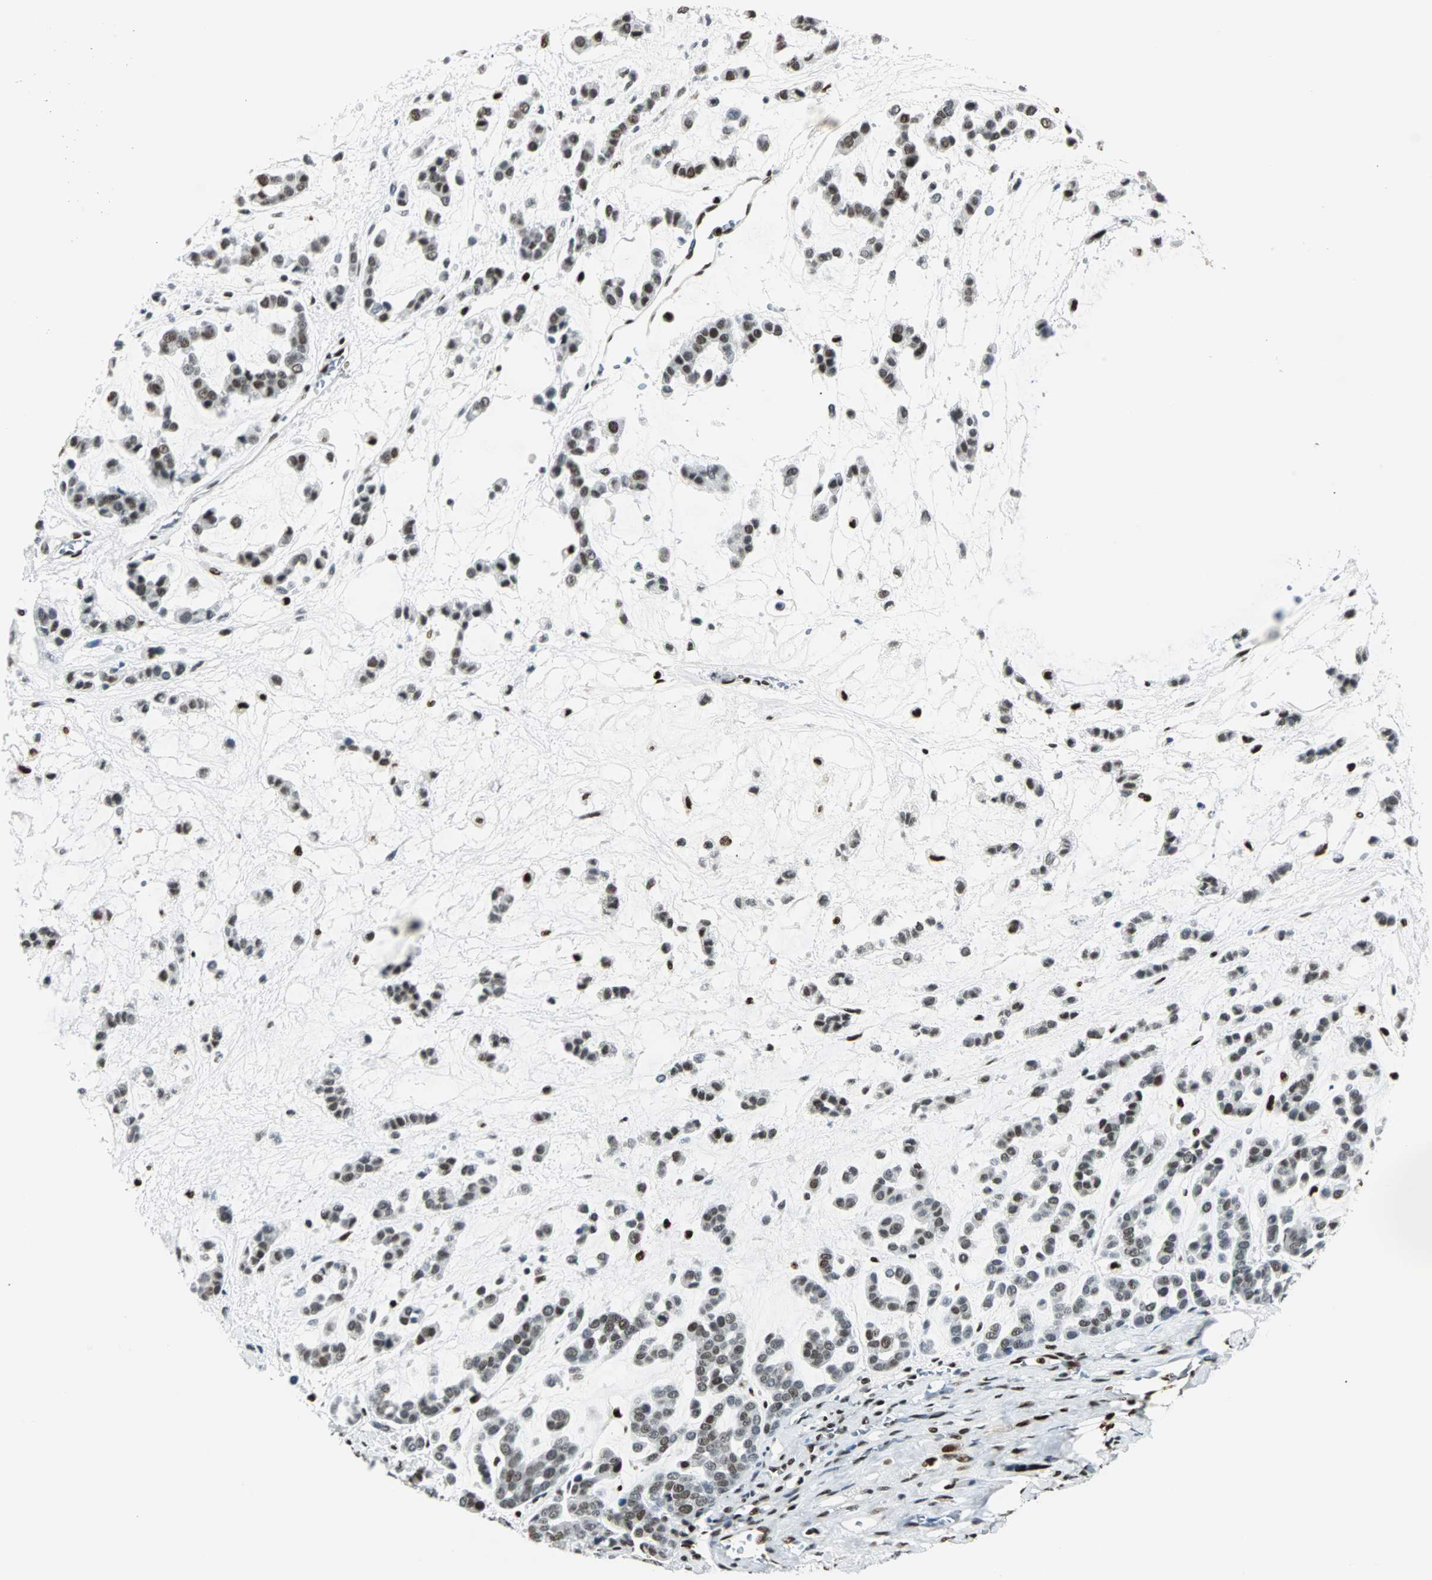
{"staining": {"intensity": "moderate", "quantity": ">75%", "location": "nuclear"}, "tissue": "head and neck cancer", "cell_type": "Tumor cells", "image_type": "cancer", "snomed": [{"axis": "morphology", "description": "Adenocarcinoma, NOS"}, {"axis": "morphology", "description": "Adenoma, NOS"}, {"axis": "topography", "description": "Head-Neck"}], "caption": "This histopathology image shows adenoma (head and neck) stained with immunohistochemistry (IHC) to label a protein in brown. The nuclear of tumor cells show moderate positivity for the protein. Nuclei are counter-stained blue.", "gene": "XRCC4", "patient": {"sex": "female", "age": 55}}